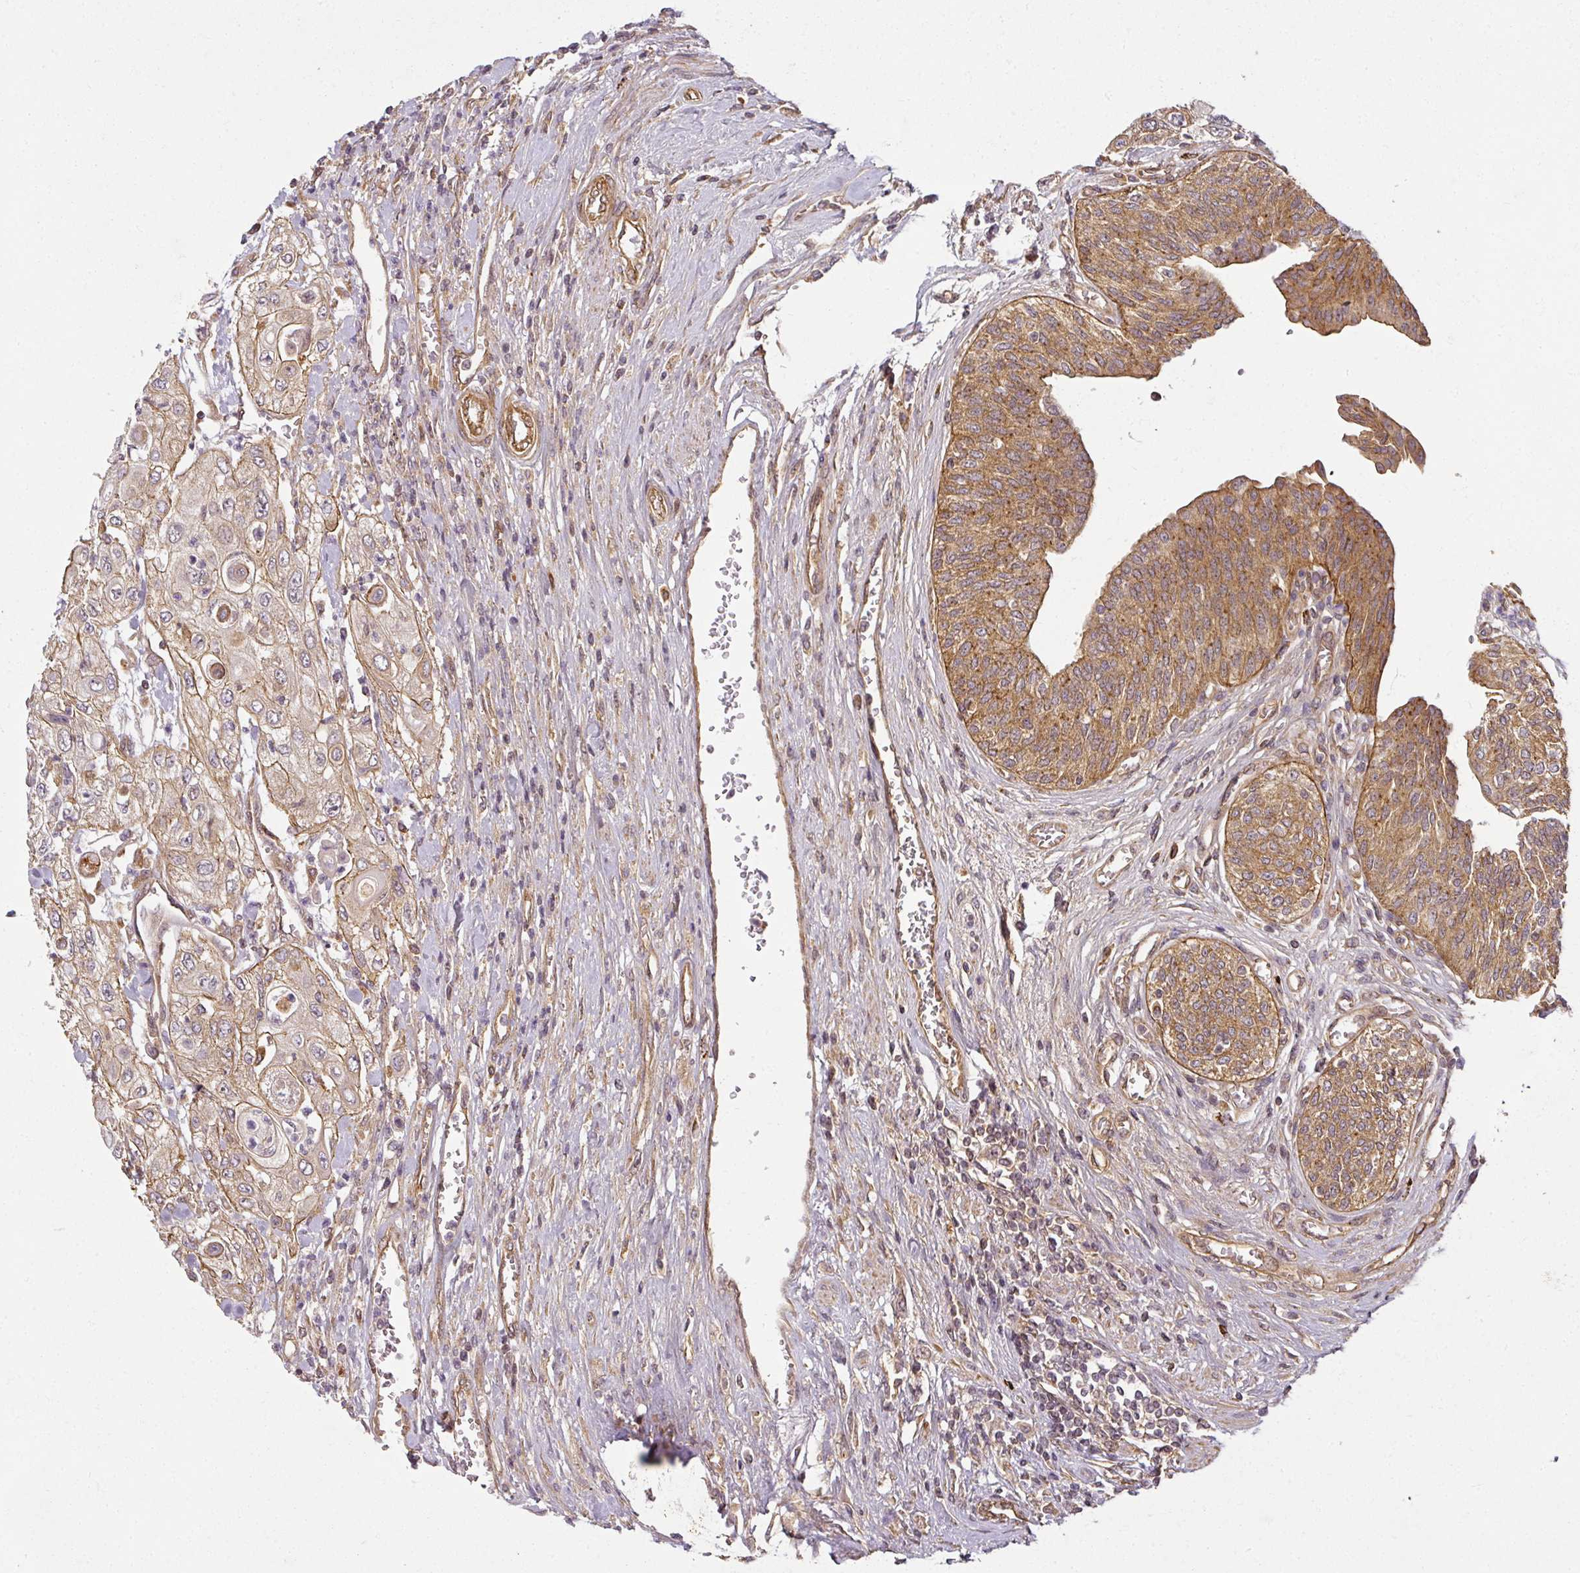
{"staining": {"intensity": "weak", "quantity": ">75%", "location": "cytoplasmic/membranous"}, "tissue": "urothelial cancer", "cell_type": "Tumor cells", "image_type": "cancer", "snomed": [{"axis": "morphology", "description": "Urothelial carcinoma, High grade"}, {"axis": "topography", "description": "Urinary bladder"}], "caption": "A low amount of weak cytoplasmic/membranous expression is appreciated in approximately >75% of tumor cells in urothelial cancer tissue. (DAB IHC, brown staining for protein, blue staining for nuclei).", "gene": "DIMT1", "patient": {"sex": "female", "age": 79}}